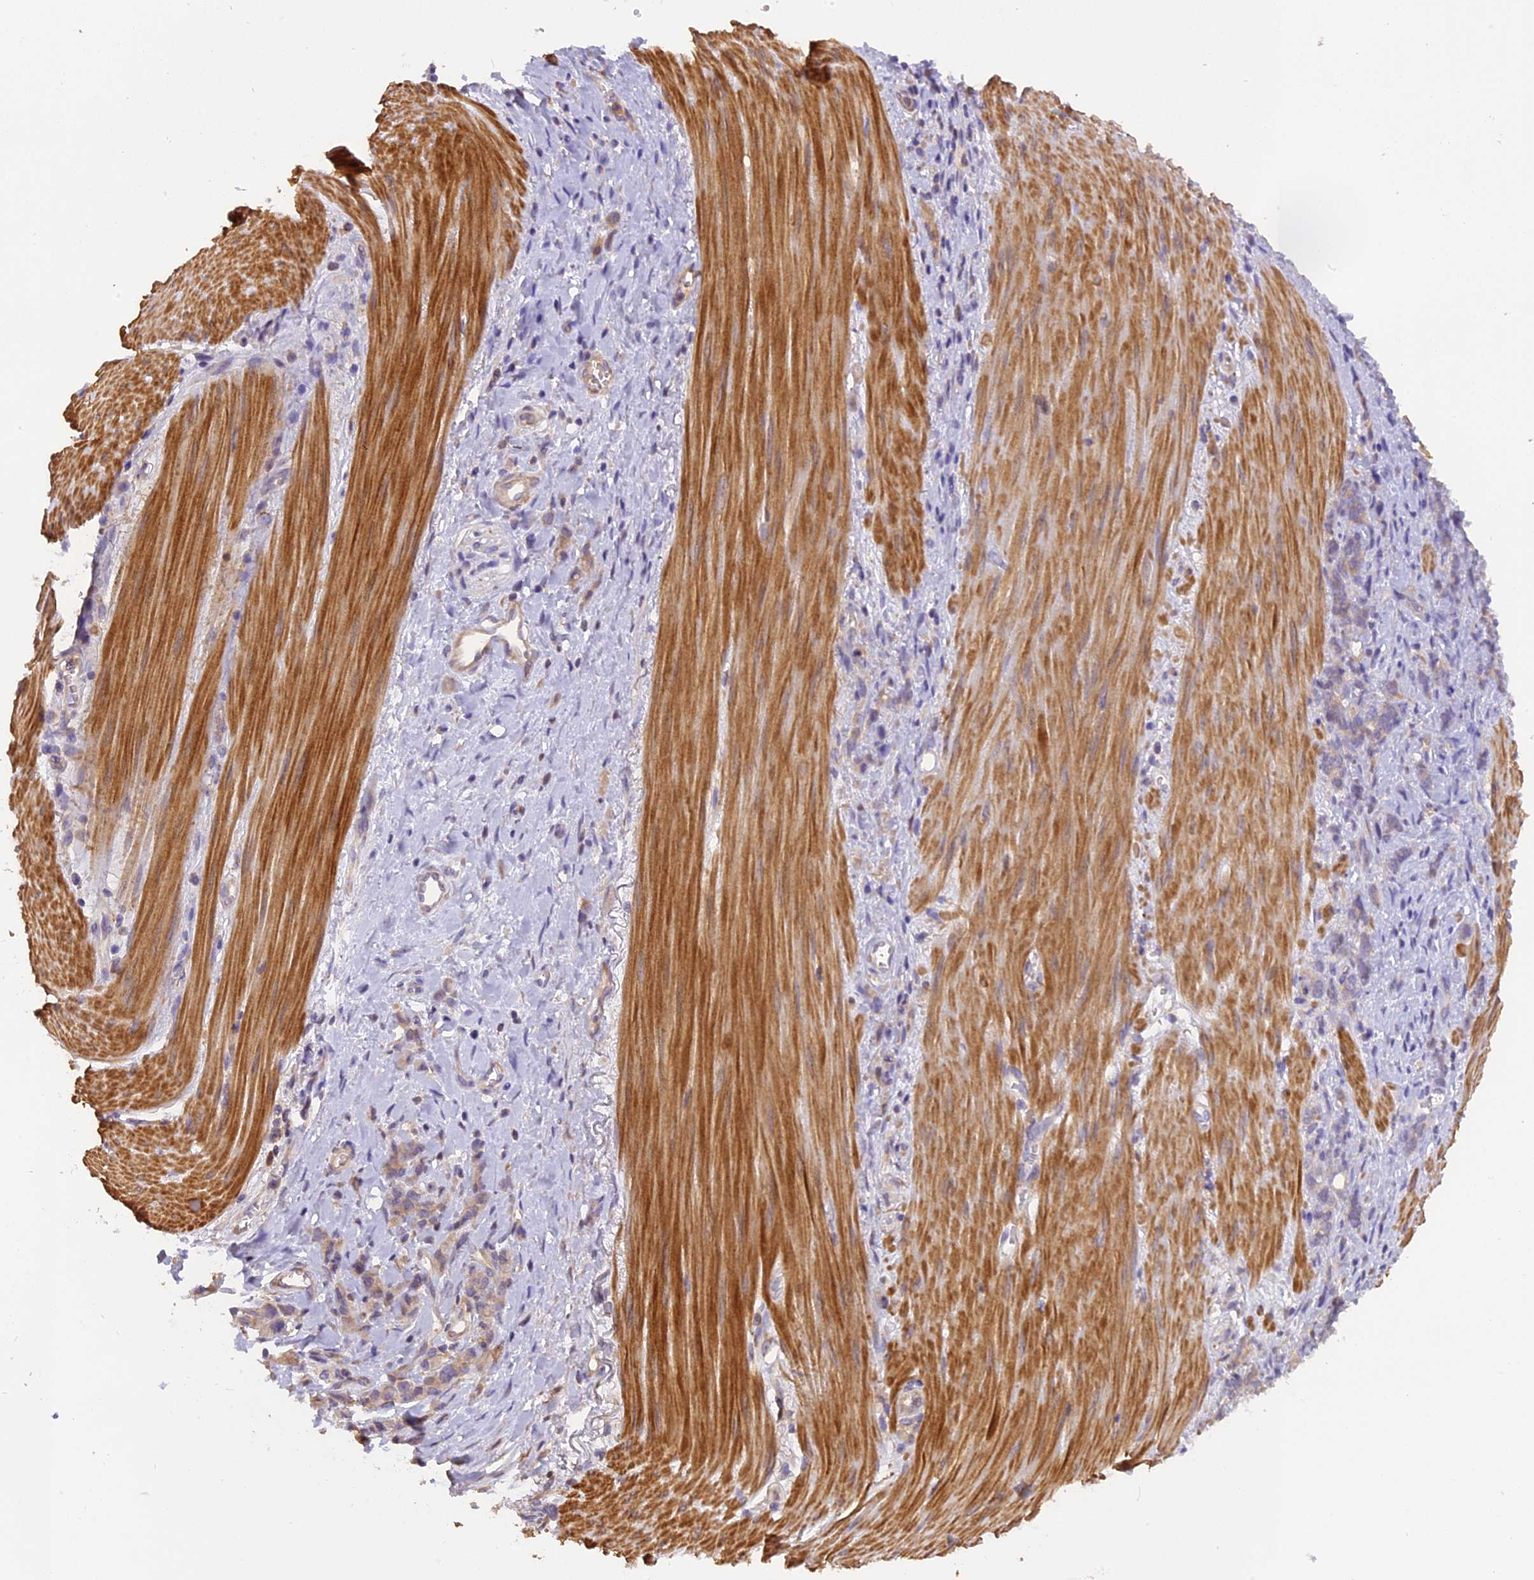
{"staining": {"intensity": "negative", "quantity": "none", "location": "none"}, "tissue": "stomach cancer", "cell_type": "Tumor cells", "image_type": "cancer", "snomed": [{"axis": "morphology", "description": "Adenocarcinoma, NOS"}, {"axis": "topography", "description": "Stomach"}], "caption": "This is a histopathology image of IHC staining of stomach adenocarcinoma, which shows no staining in tumor cells. The staining was performed using DAB (3,3'-diaminobenzidine) to visualize the protein expression in brown, while the nuclei were stained in blue with hematoxylin (Magnification: 20x).", "gene": "STOML1", "patient": {"sex": "female", "age": 76}}